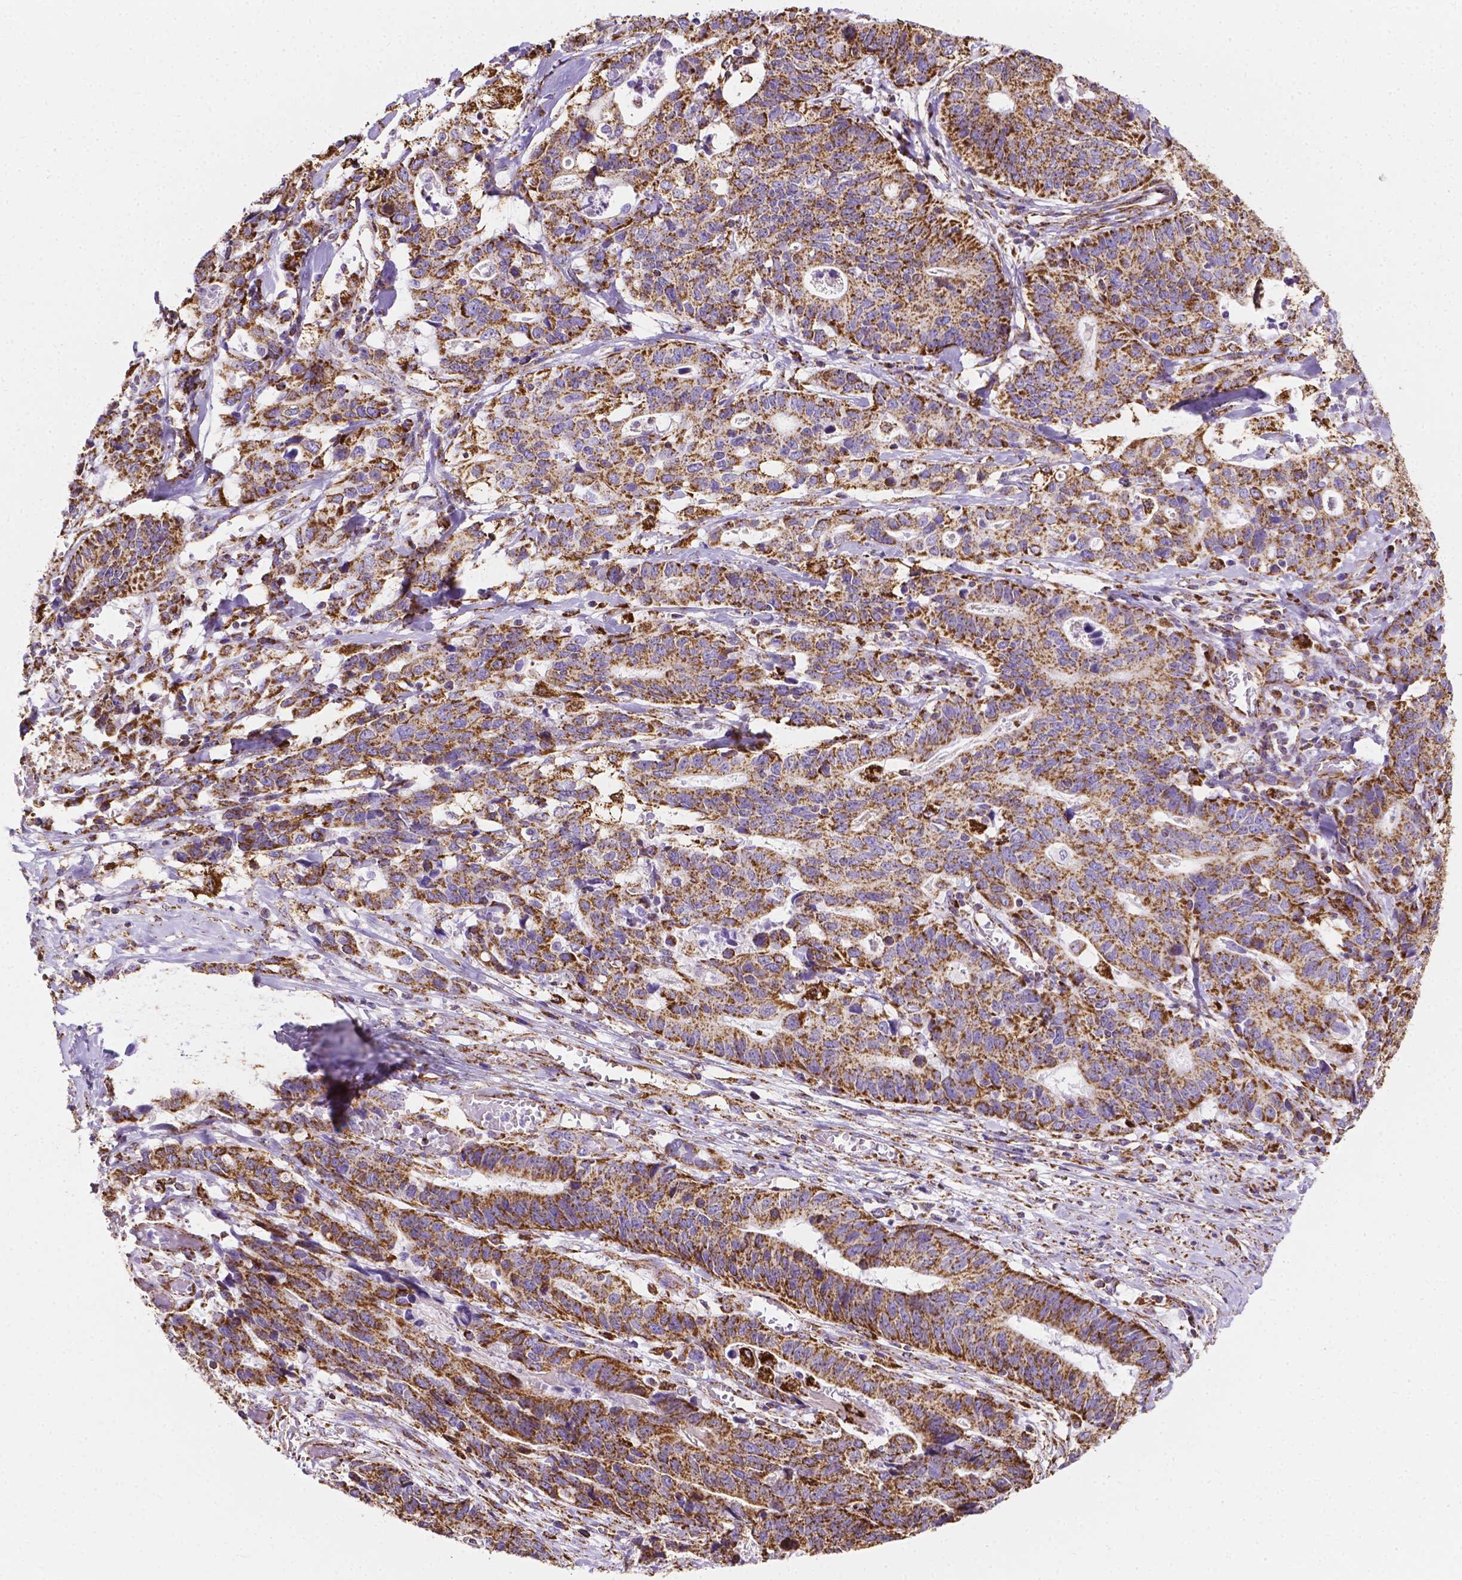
{"staining": {"intensity": "strong", "quantity": ">75%", "location": "cytoplasmic/membranous"}, "tissue": "stomach cancer", "cell_type": "Tumor cells", "image_type": "cancer", "snomed": [{"axis": "morphology", "description": "Adenocarcinoma, NOS"}, {"axis": "topography", "description": "Stomach, upper"}], "caption": "Immunohistochemical staining of adenocarcinoma (stomach) shows high levels of strong cytoplasmic/membranous expression in approximately >75% of tumor cells.", "gene": "RMDN3", "patient": {"sex": "female", "age": 67}}